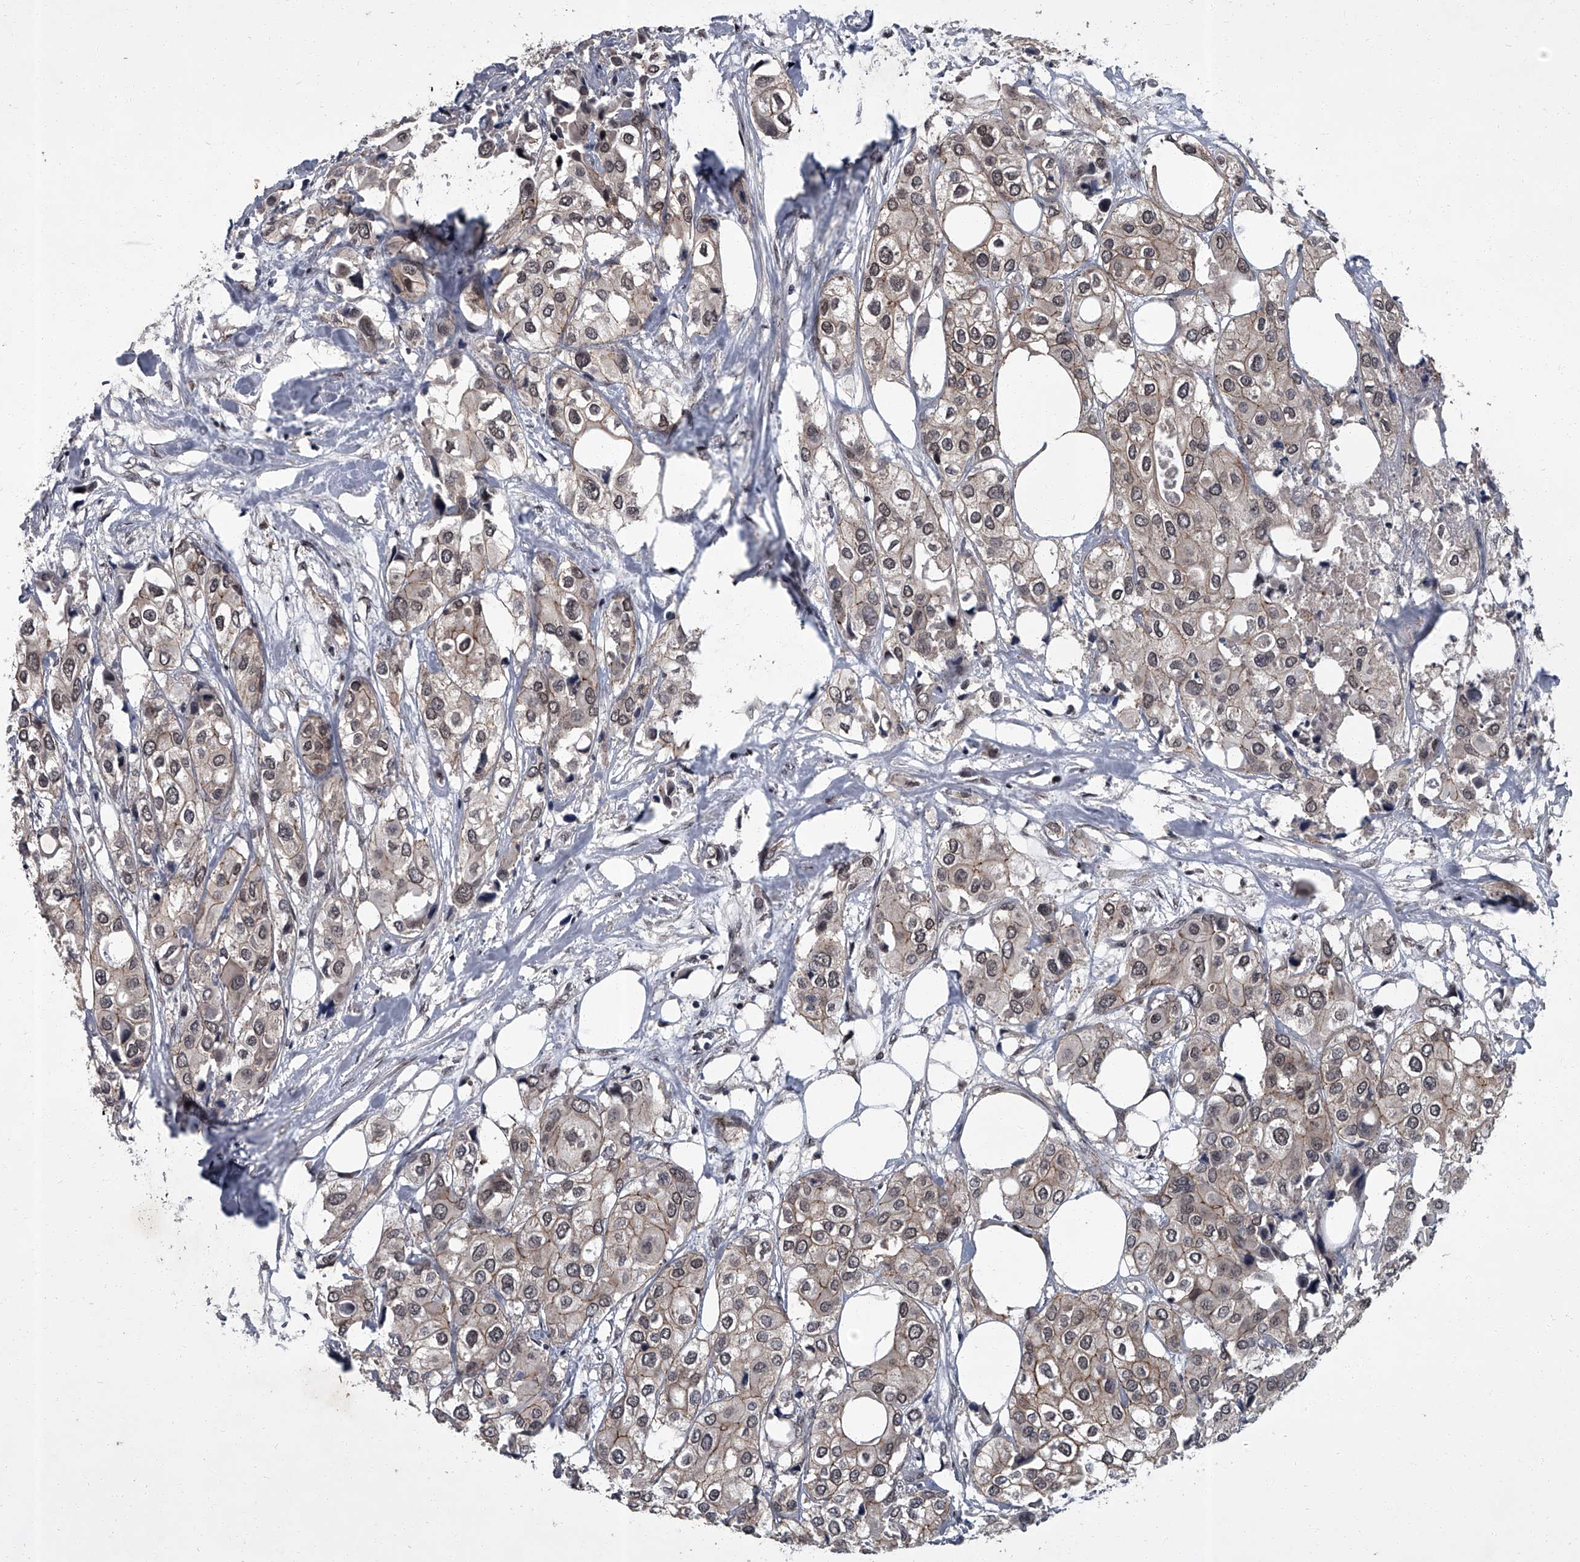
{"staining": {"intensity": "weak", "quantity": ">75%", "location": "cytoplasmic/membranous,nuclear"}, "tissue": "urothelial cancer", "cell_type": "Tumor cells", "image_type": "cancer", "snomed": [{"axis": "morphology", "description": "Urothelial carcinoma, High grade"}, {"axis": "topography", "description": "Urinary bladder"}], "caption": "Immunohistochemical staining of urothelial cancer shows low levels of weak cytoplasmic/membranous and nuclear positivity in approximately >75% of tumor cells.", "gene": "ZNF518B", "patient": {"sex": "male", "age": 64}}